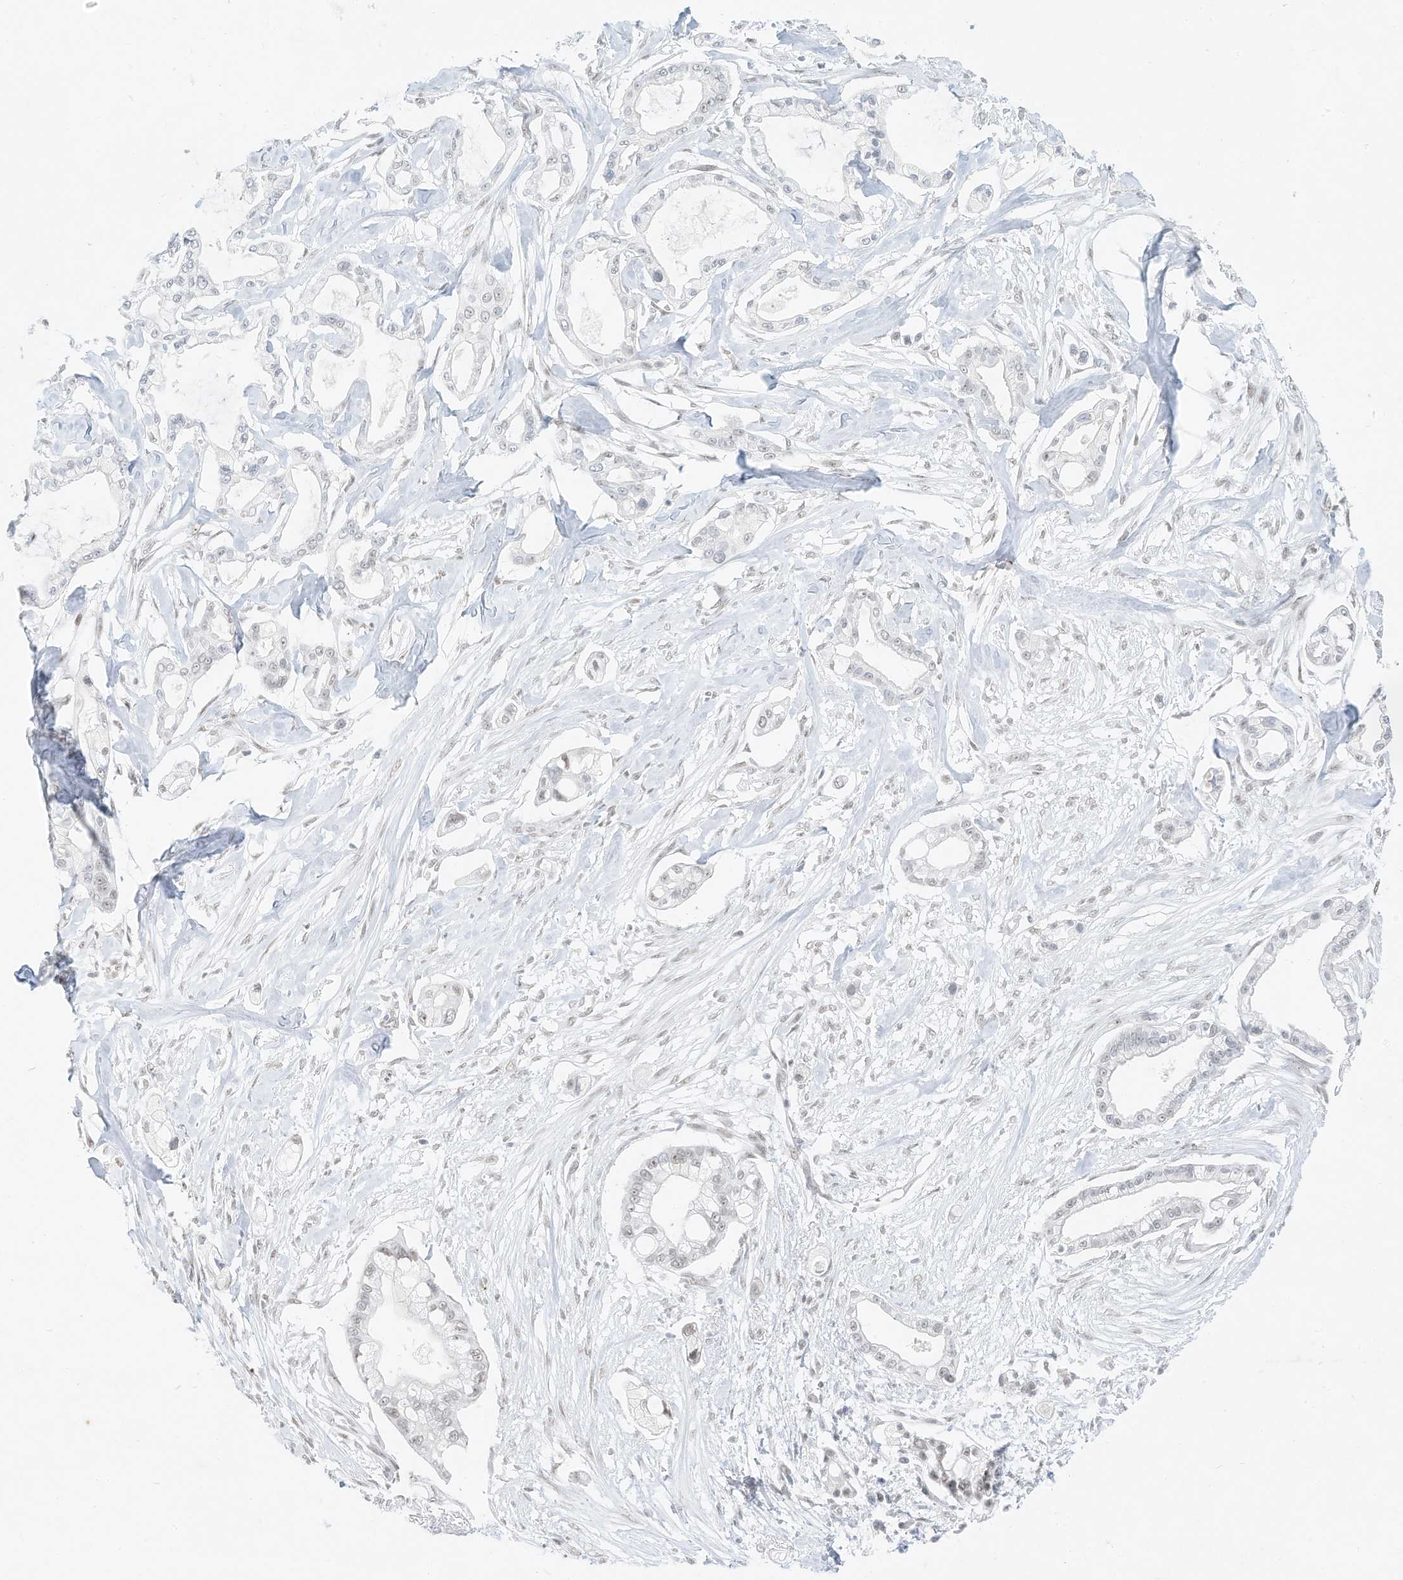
{"staining": {"intensity": "negative", "quantity": "none", "location": "none"}, "tissue": "pancreatic cancer", "cell_type": "Tumor cells", "image_type": "cancer", "snomed": [{"axis": "morphology", "description": "Adenocarcinoma, NOS"}, {"axis": "topography", "description": "Pancreas"}], "caption": "An IHC histopathology image of pancreatic adenocarcinoma is shown. There is no staining in tumor cells of pancreatic adenocarcinoma.", "gene": "PGC", "patient": {"sex": "male", "age": 68}}